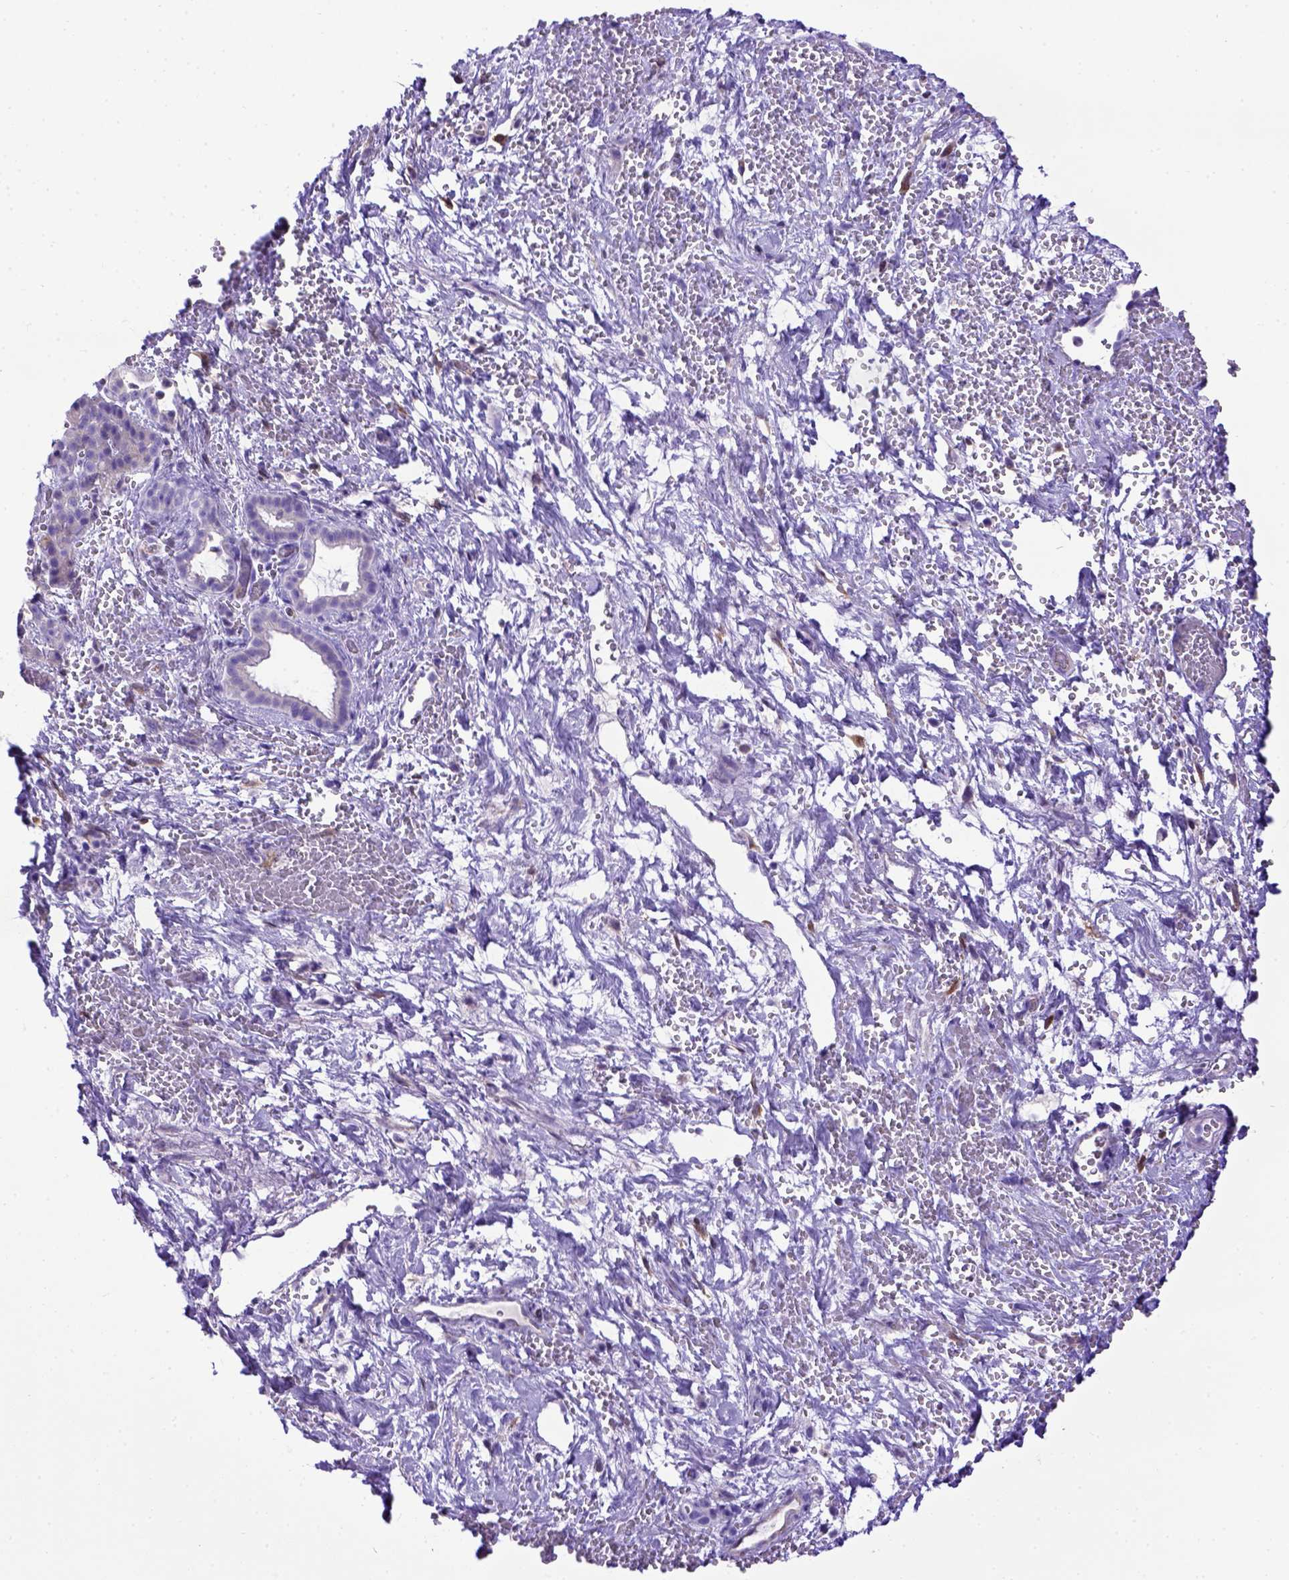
{"staining": {"intensity": "negative", "quantity": "none", "location": "none"}, "tissue": "pancreatic cancer", "cell_type": "Tumor cells", "image_type": "cancer", "snomed": [{"axis": "morphology", "description": "Adenocarcinoma, NOS"}, {"axis": "topography", "description": "Pancreas"}], "caption": "Human pancreatic cancer stained for a protein using immunohistochemistry (IHC) displays no expression in tumor cells.", "gene": "PTGES", "patient": {"sex": "male", "age": 44}}